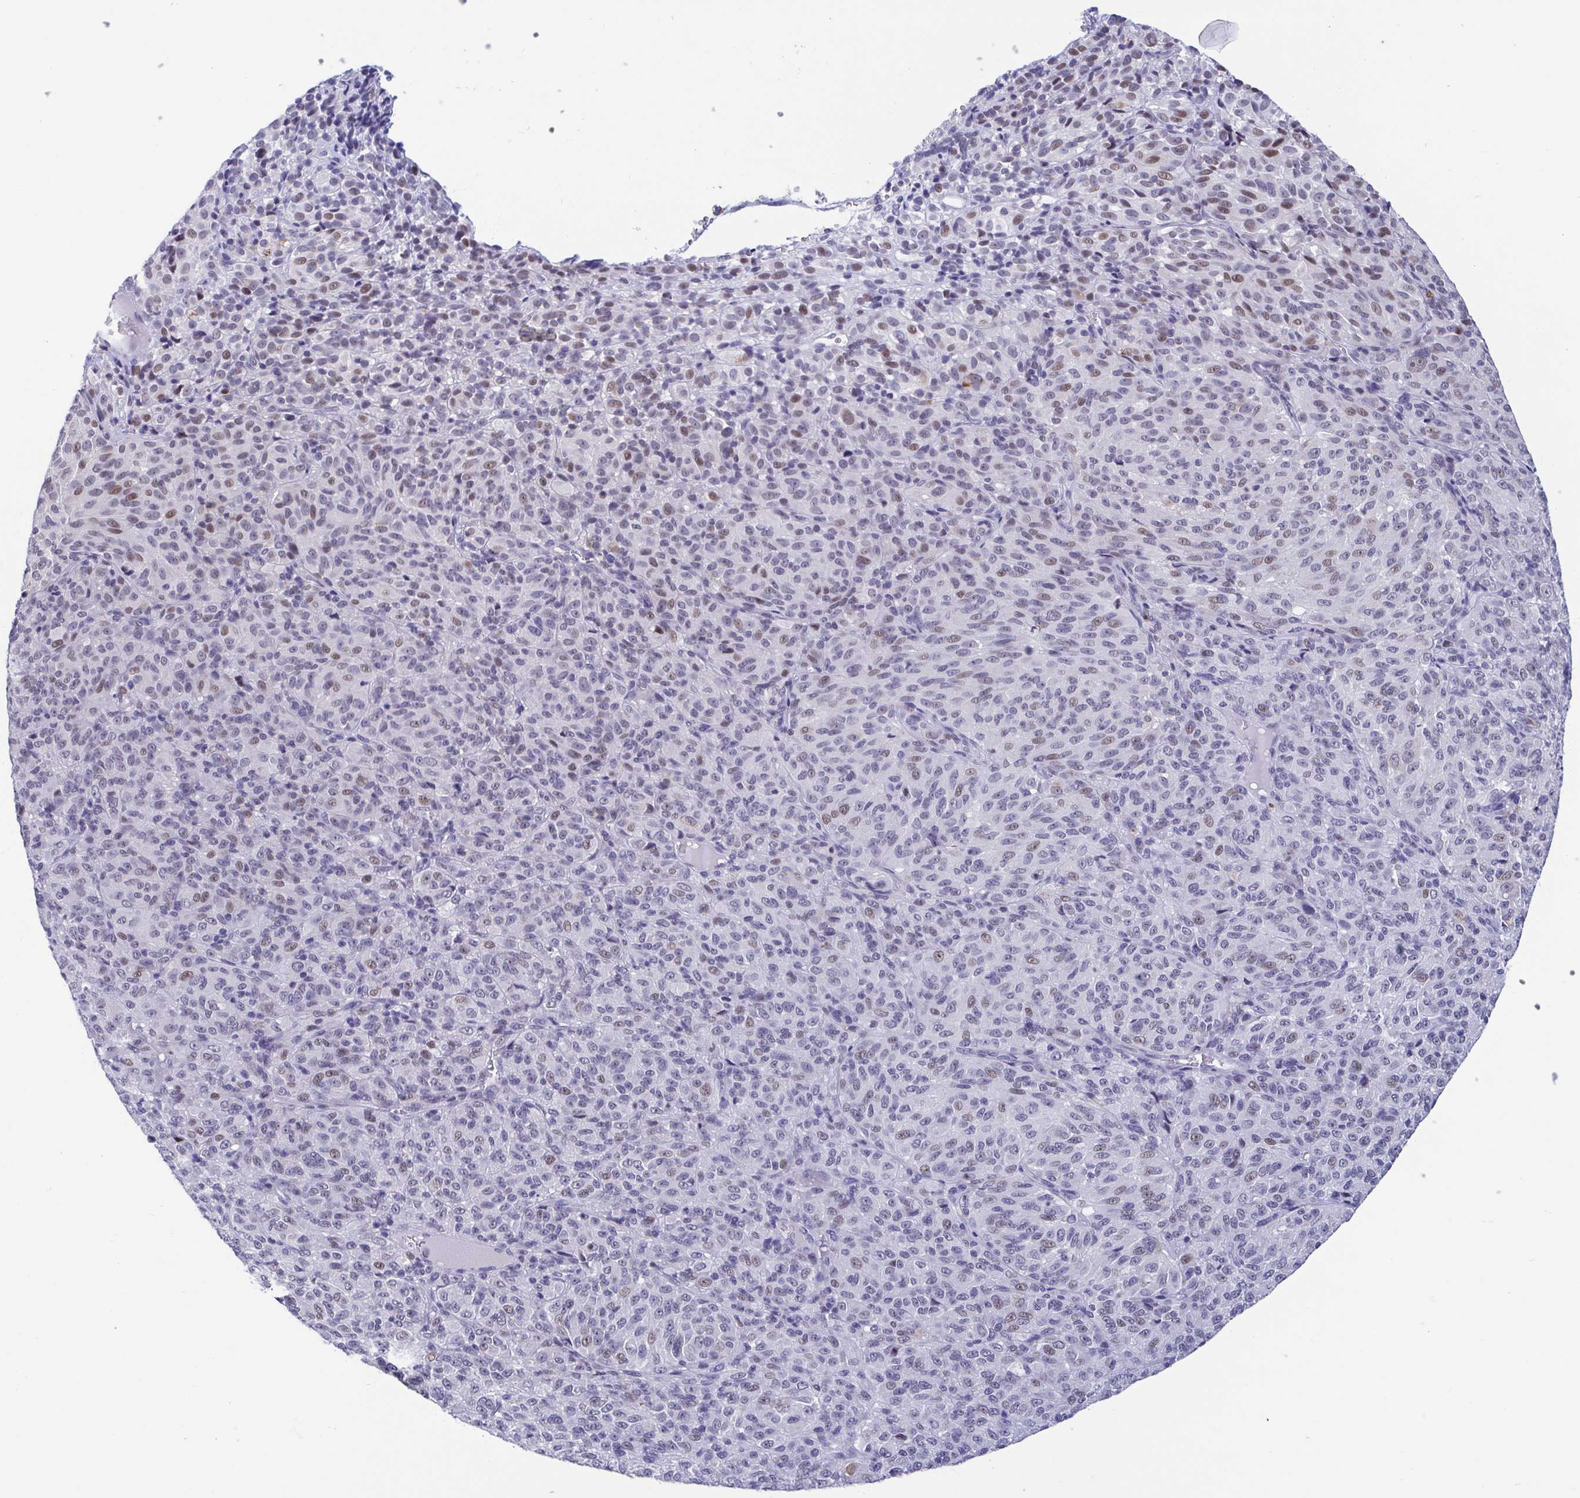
{"staining": {"intensity": "weak", "quantity": "<25%", "location": "nuclear"}, "tissue": "melanoma", "cell_type": "Tumor cells", "image_type": "cancer", "snomed": [{"axis": "morphology", "description": "Malignant melanoma, Metastatic site"}, {"axis": "topography", "description": "Brain"}], "caption": "Histopathology image shows no significant protein expression in tumor cells of malignant melanoma (metastatic site).", "gene": "PERM1", "patient": {"sex": "female", "age": 56}}